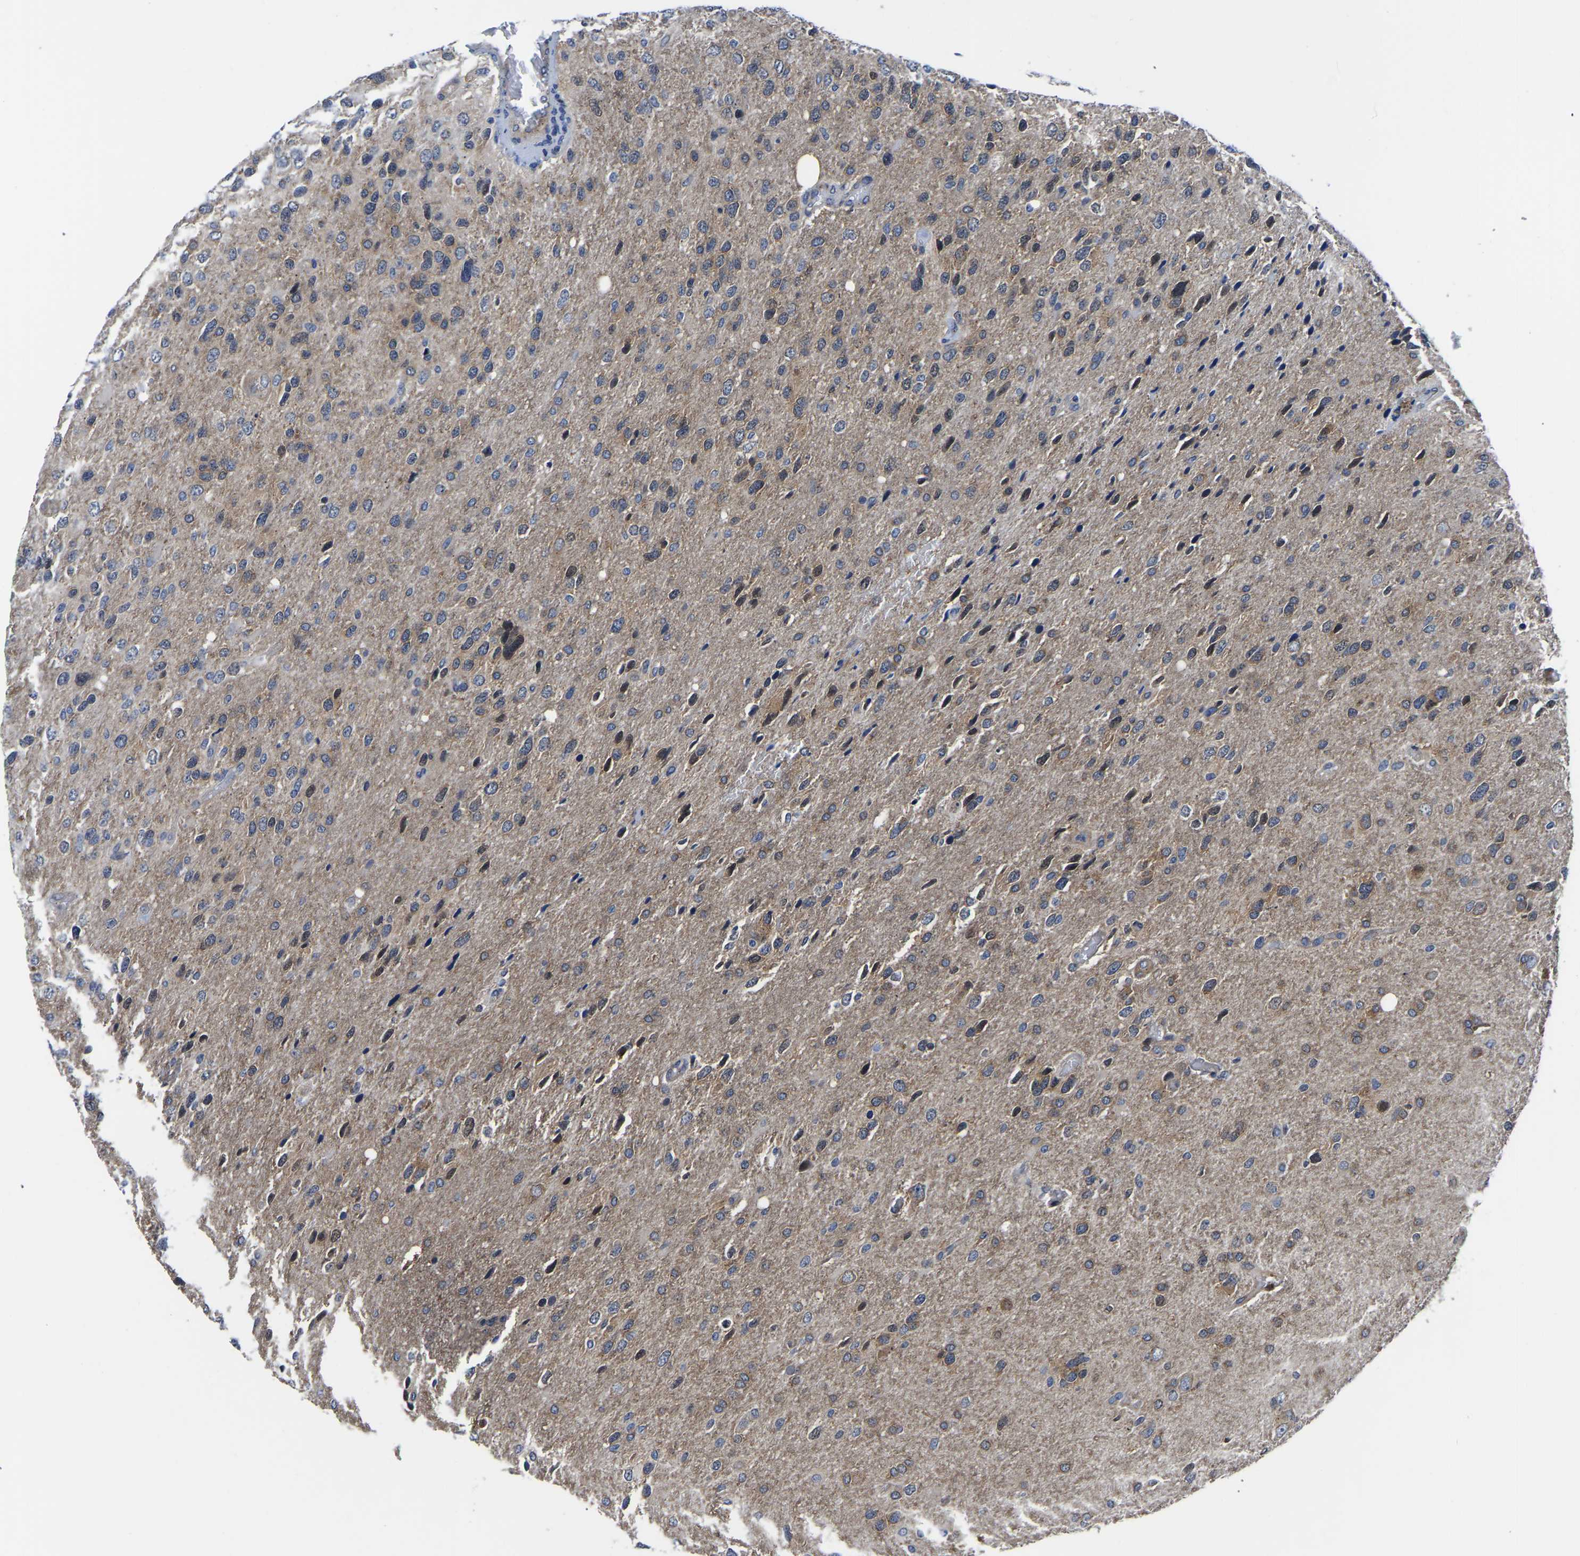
{"staining": {"intensity": "weak", "quantity": "25%-75%", "location": "cytoplasmic/membranous"}, "tissue": "glioma", "cell_type": "Tumor cells", "image_type": "cancer", "snomed": [{"axis": "morphology", "description": "Glioma, malignant, High grade"}, {"axis": "topography", "description": "Brain"}], "caption": "Glioma stained for a protein (brown) displays weak cytoplasmic/membranous positive staining in approximately 25%-75% of tumor cells.", "gene": "TFG", "patient": {"sex": "female", "age": 58}}